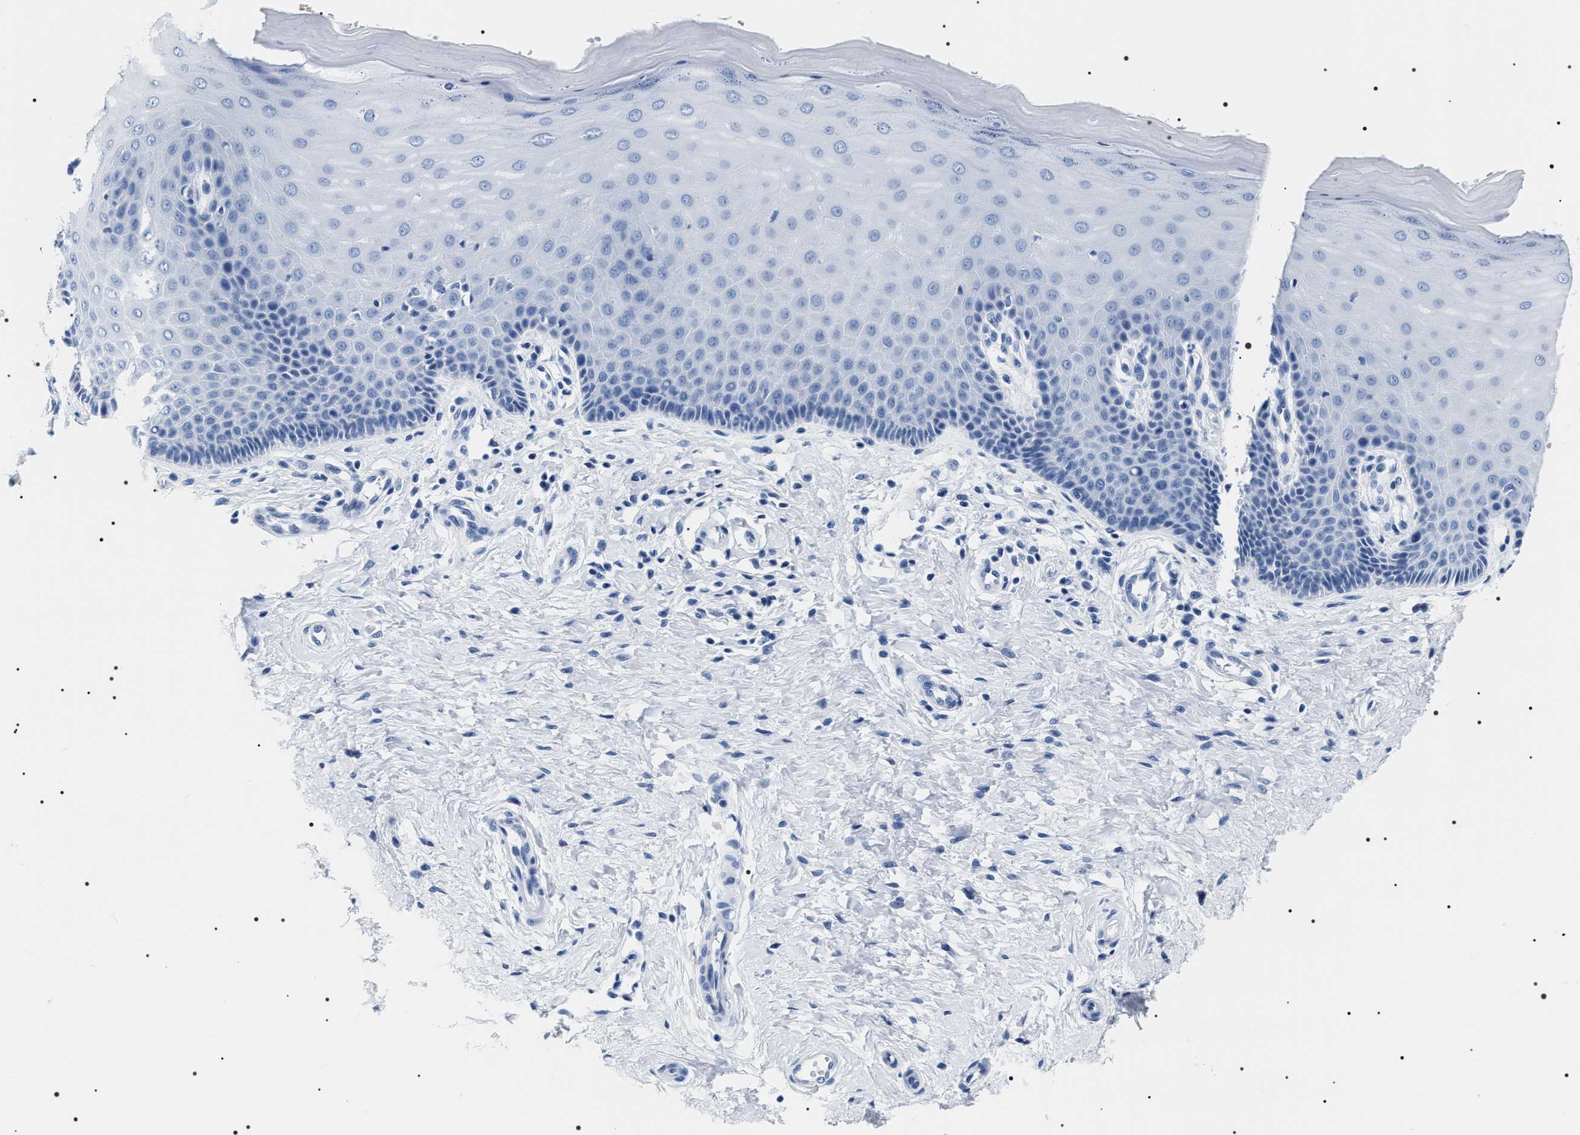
{"staining": {"intensity": "negative", "quantity": "none", "location": "none"}, "tissue": "cervix", "cell_type": "Glandular cells", "image_type": "normal", "snomed": [{"axis": "morphology", "description": "Normal tissue, NOS"}, {"axis": "topography", "description": "Cervix"}], "caption": "The photomicrograph reveals no significant expression in glandular cells of cervix. (Stains: DAB (3,3'-diaminobenzidine) IHC with hematoxylin counter stain, Microscopy: brightfield microscopy at high magnification).", "gene": "ADH4", "patient": {"sex": "female", "age": 55}}